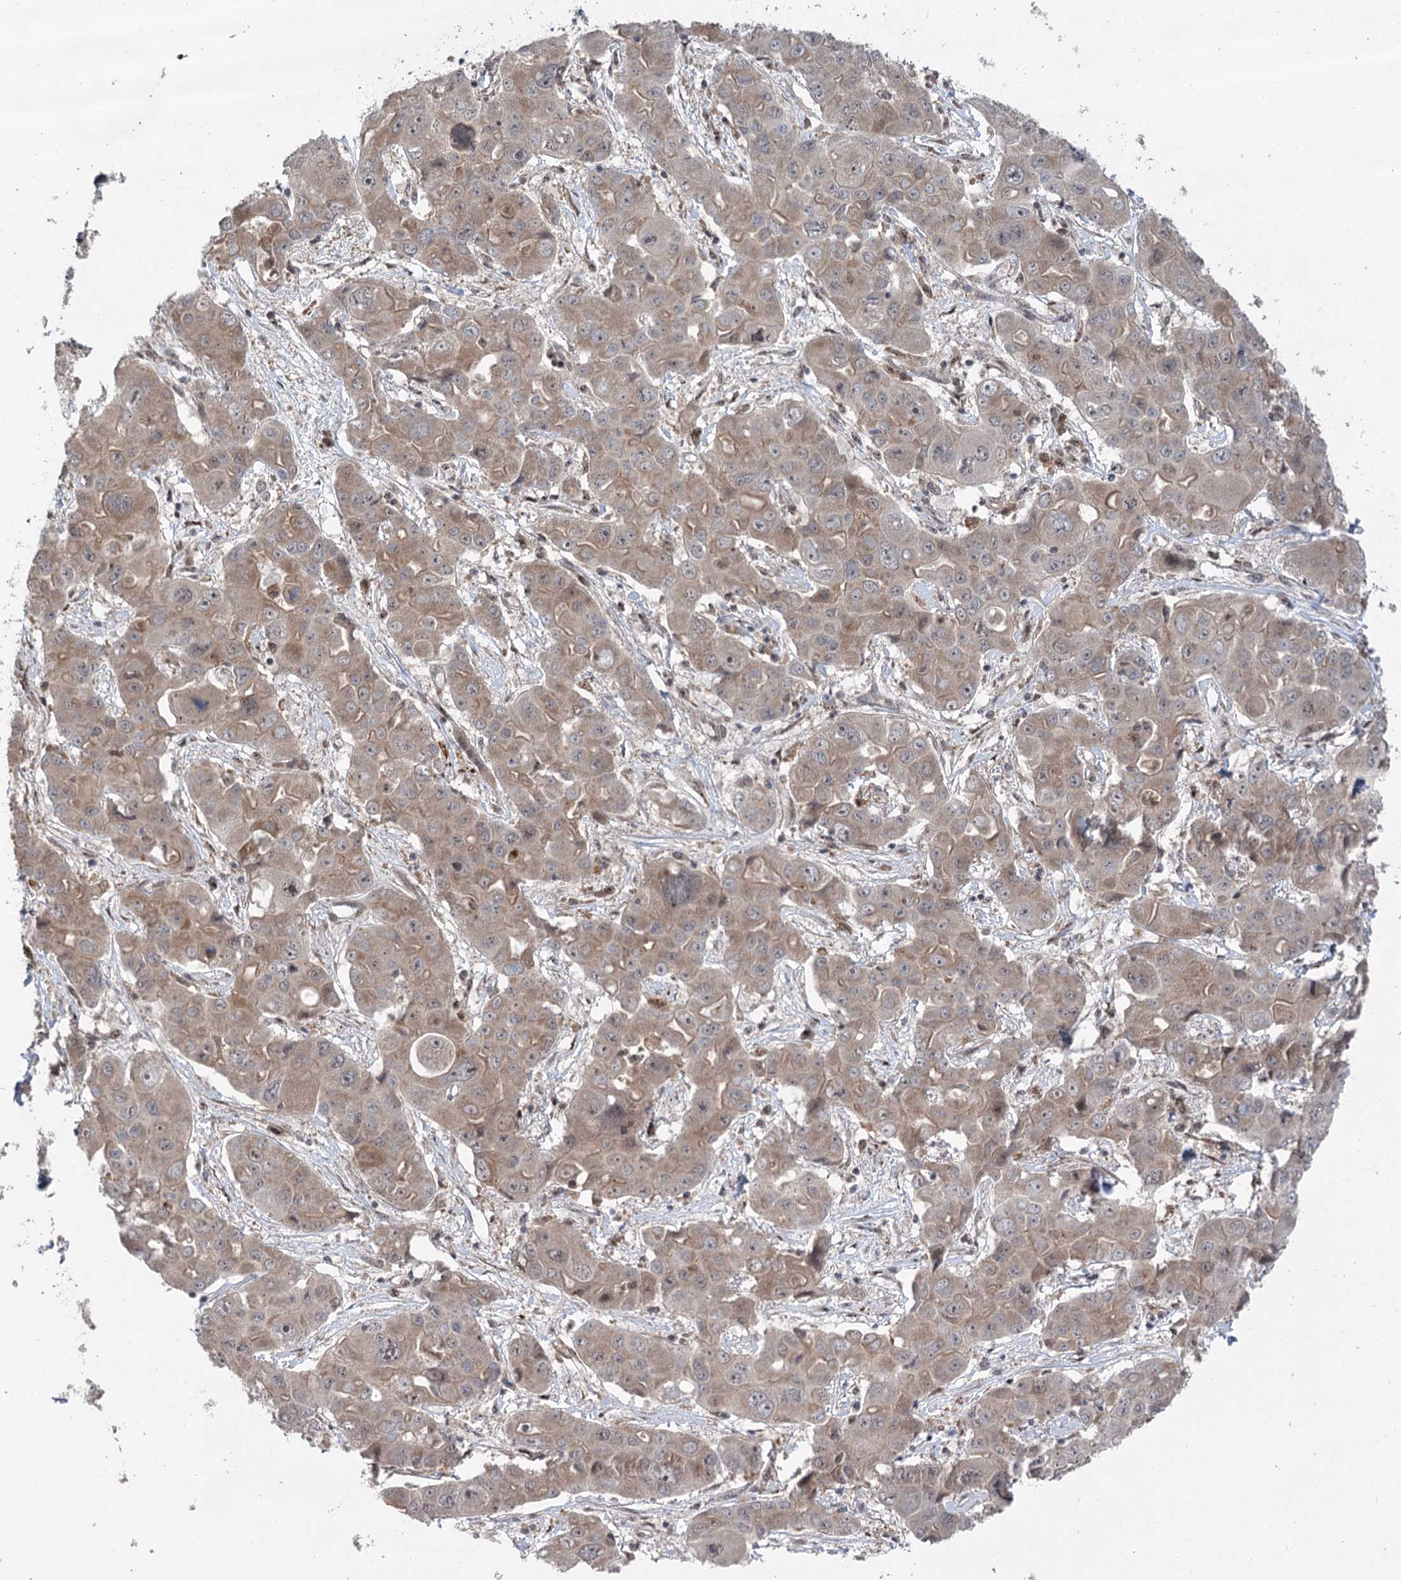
{"staining": {"intensity": "weak", "quantity": "25%-75%", "location": "cytoplasmic/membranous"}, "tissue": "liver cancer", "cell_type": "Tumor cells", "image_type": "cancer", "snomed": [{"axis": "morphology", "description": "Cholangiocarcinoma"}, {"axis": "topography", "description": "Liver"}], "caption": "Brown immunohistochemical staining in cholangiocarcinoma (liver) displays weak cytoplasmic/membranous expression in about 25%-75% of tumor cells.", "gene": "C12orf4", "patient": {"sex": "male", "age": 67}}